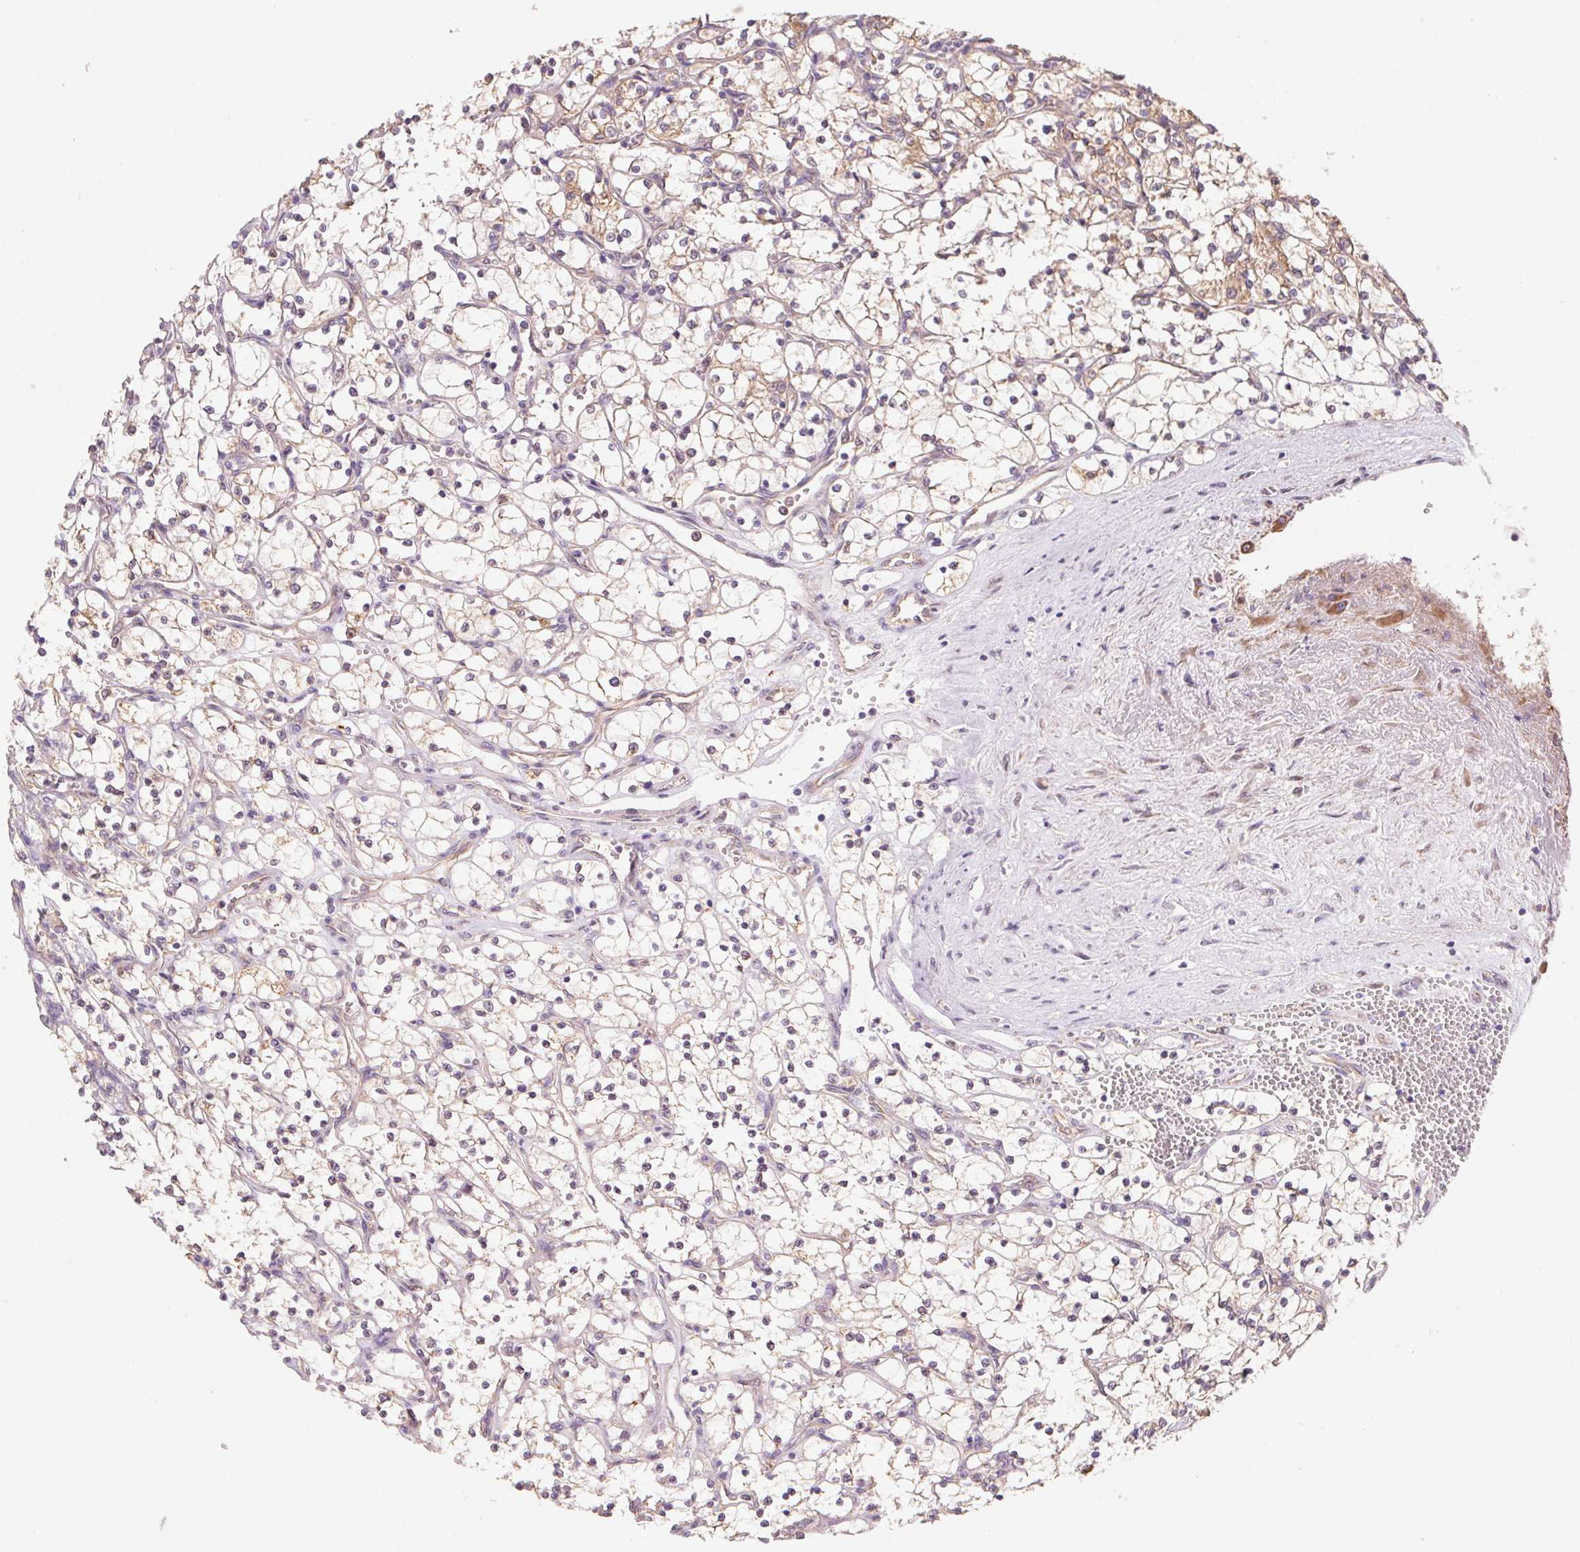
{"staining": {"intensity": "weak", "quantity": "25%-75%", "location": "cytoplasmic/membranous"}, "tissue": "renal cancer", "cell_type": "Tumor cells", "image_type": "cancer", "snomed": [{"axis": "morphology", "description": "Adenocarcinoma, NOS"}, {"axis": "topography", "description": "Kidney"}], "caption": "A histopathology image of human renal cancer stained for a protein displays weak cytoplasmic/membranous brown staining in tumor cells. (IHC, brightfield microscopy, high magnification).", "gene": "RAB1A", "patient": {"sex": "female", "age": 69}}